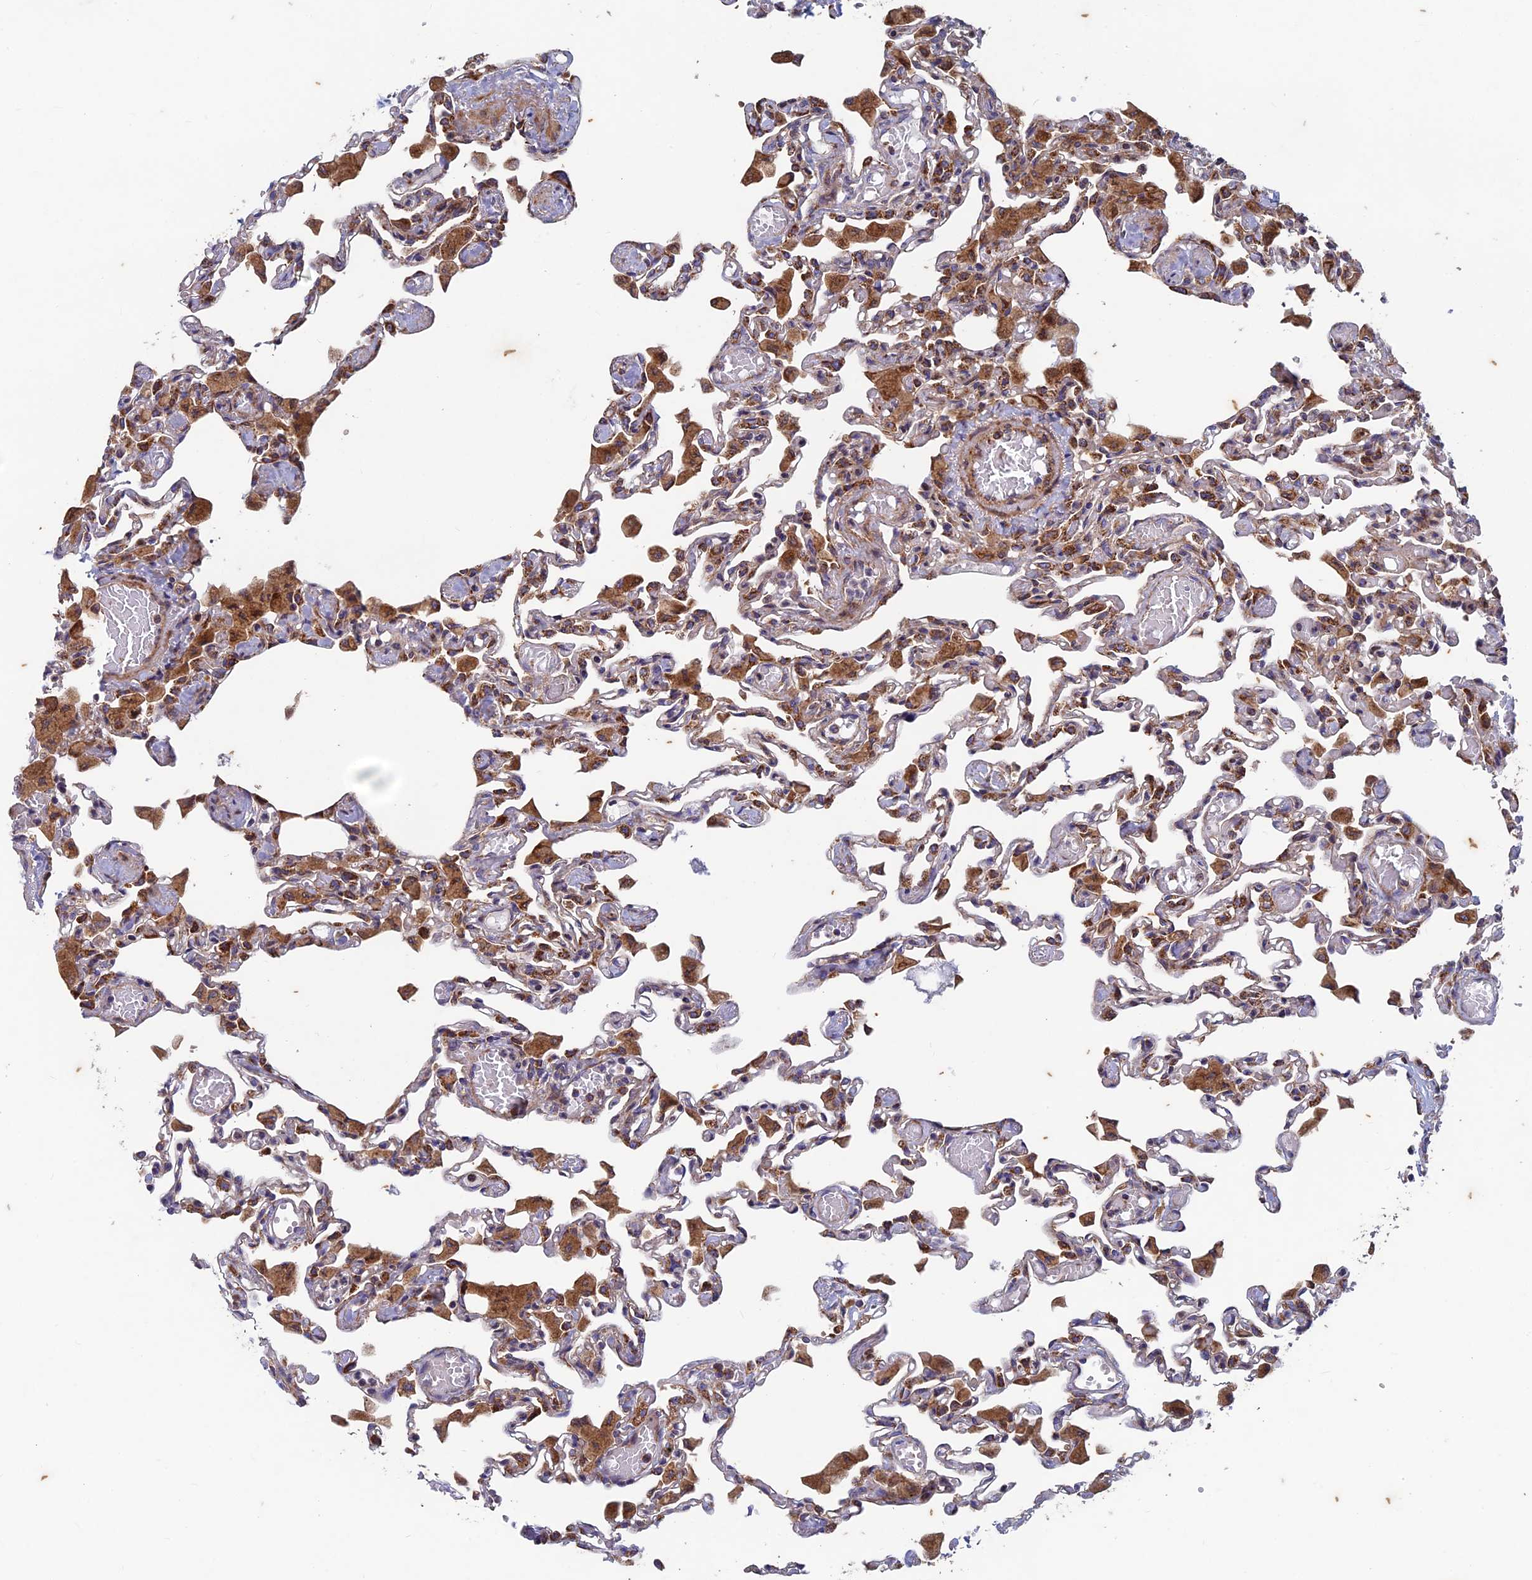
{"staining": {"intensity": "moderate", "quantity": "25%-75%", "location": "cytoplasmic/membranous"}, "tissue": "lung", "cell_type": "Alveolar cells", "image_type": "normal", "snomed": [{"axis": "morphology", "description": "Normal tissue, NOS"}, {"axis": "topography", "description": "Bronchus"}, {"axis": "topography", "description": "Lung"}], "caption": "IHC (DAB) staining of normal lung shows moderate cytoplasmic/membranous protein staining in approximately 25%-75% of alveolar cells.", "gene": "AP4S1", "patient": {"sex": "female", "age": 49}}